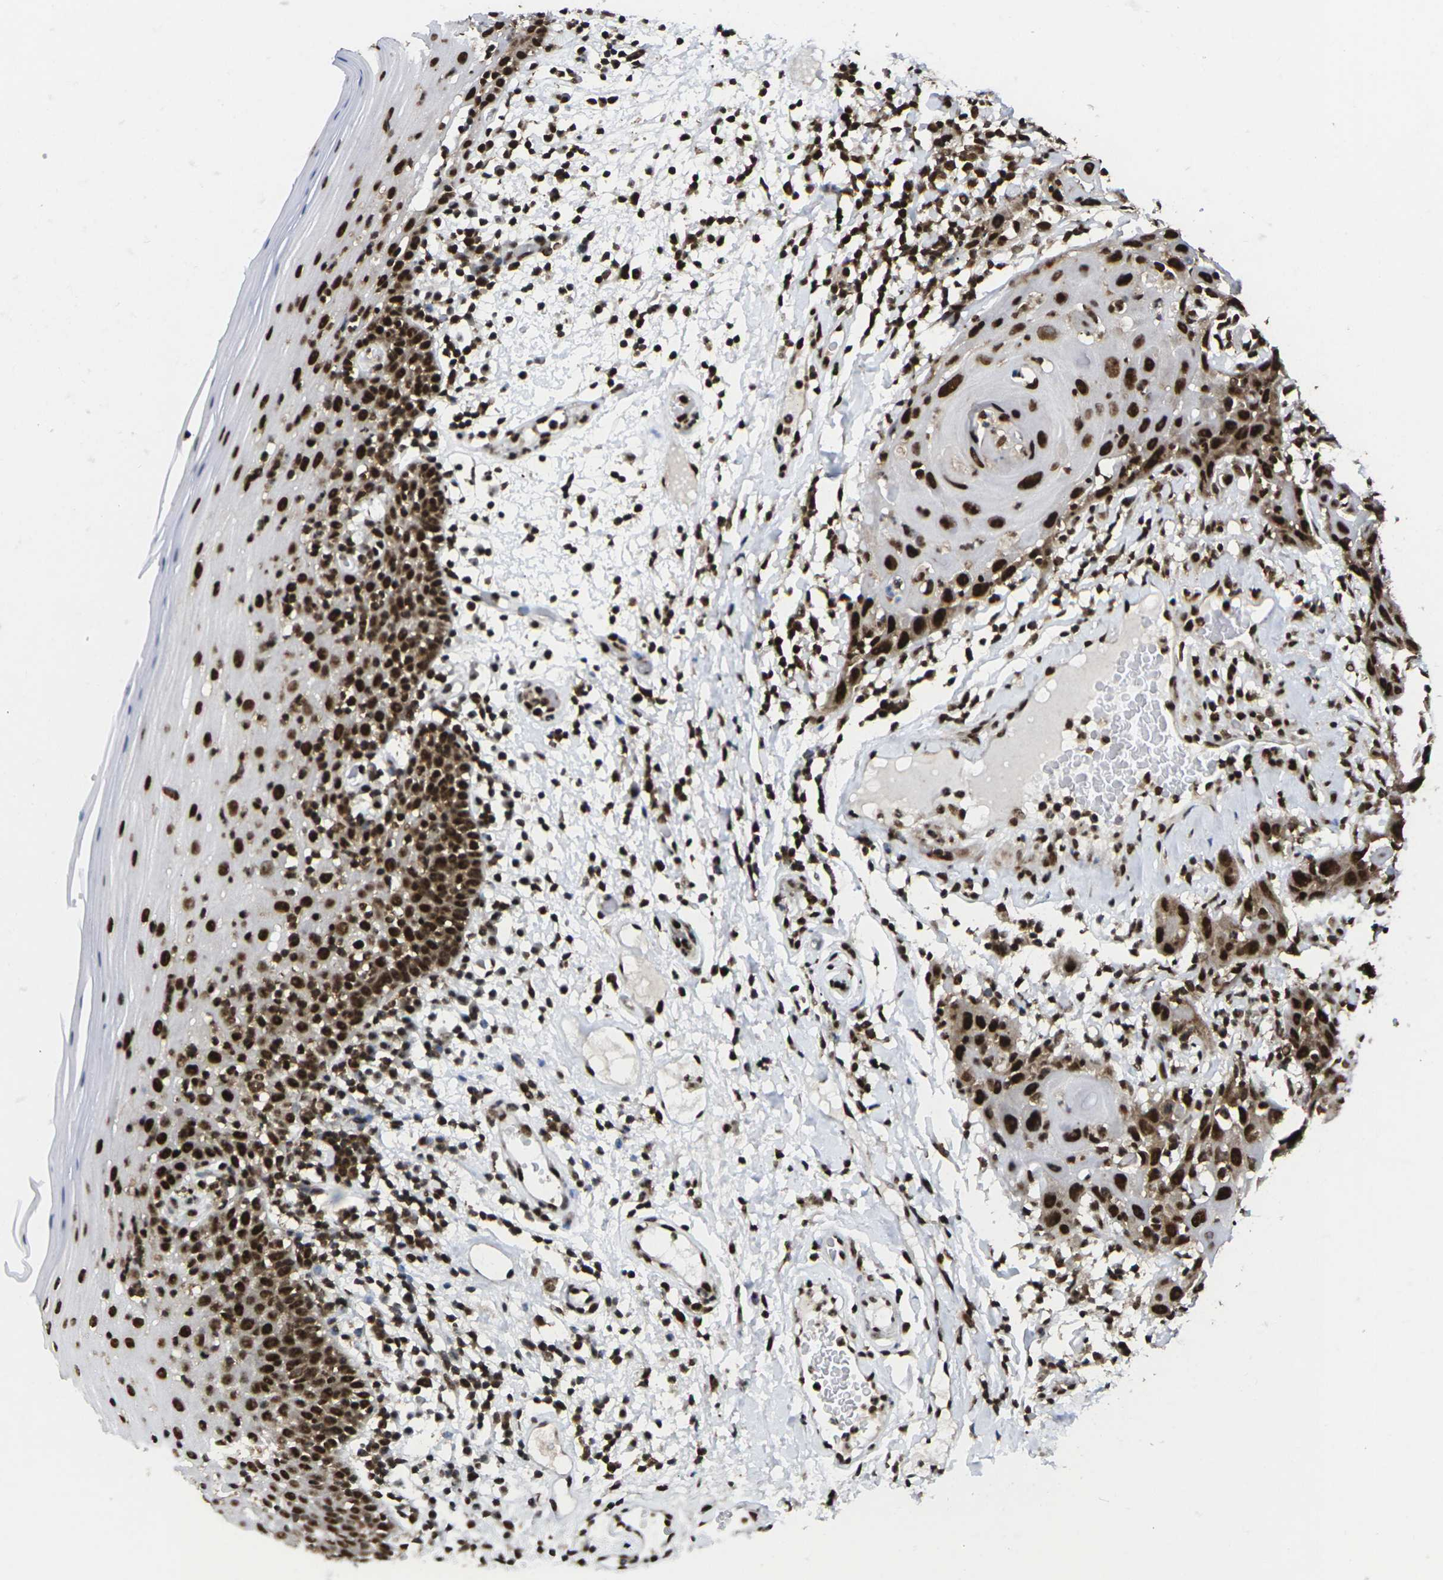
{"staining": {"intensity": "strong", "quantity": ">75%", "location": "nuclear"}, "tissue": "oral mucosa", "cell_type": "Squamous epithelial cells", "image_type": "normal", "snomed": [{"axis": "morphology", "description": "Normal tissue, NOS"}, {"axis": "morphology", "description": "Squamous cell carcinoma, NOS"}, {"axis": "topography", "description": "Skeletal muscle"}, {"axis": "topography", "description": "Oral tissue"}], "caption": "DAB immunohistochemical staining of benign oral mucosa shows strong nuclear protein staining in approximately >75% of squamous epithelial cells. The staining was performed using DAB to visualize the protein expression in brown, while the nuclei were stained in blue with hematoxylin (Magnification: 20x).", "gene": "MAGOH", "patient": {"sex": "male", "age": 71}}